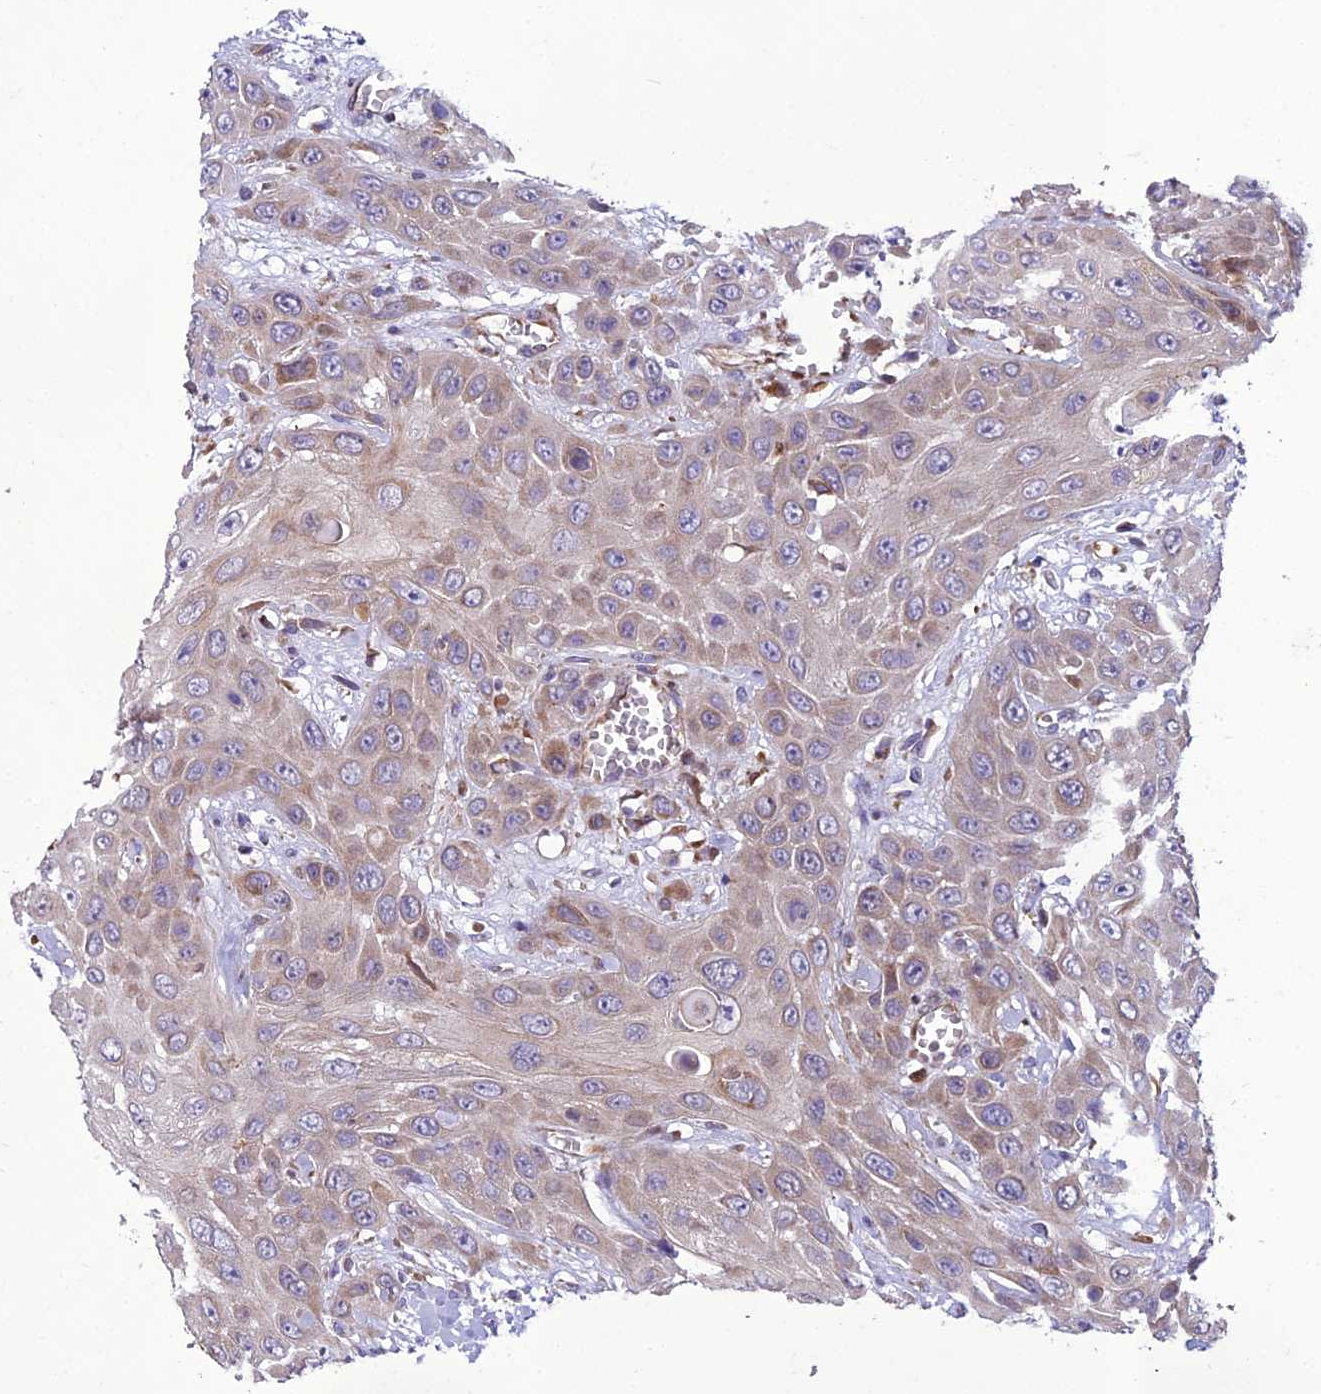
{"staining": {"intensity": "weak", "quantity": ">75%", "location": "cytoplasmic/membranous"}, "tissue": "head and neck cancer", "cell_type": "Tumor cells", "image_type": "cancer", "snomed": [{"axis": "morphology", "description": "Squamous cell carcinoma, NOS"}, {"axis": "topography", "description": "Head-Neck"}], "caption": "A brown stain highlights weak cytoplasmic/membranous staining of a protein in head and neck squamous cell carcinoma tumor cells.", "gene": "GIMAP1", "patient": {"sex": "male", "age": 81}}